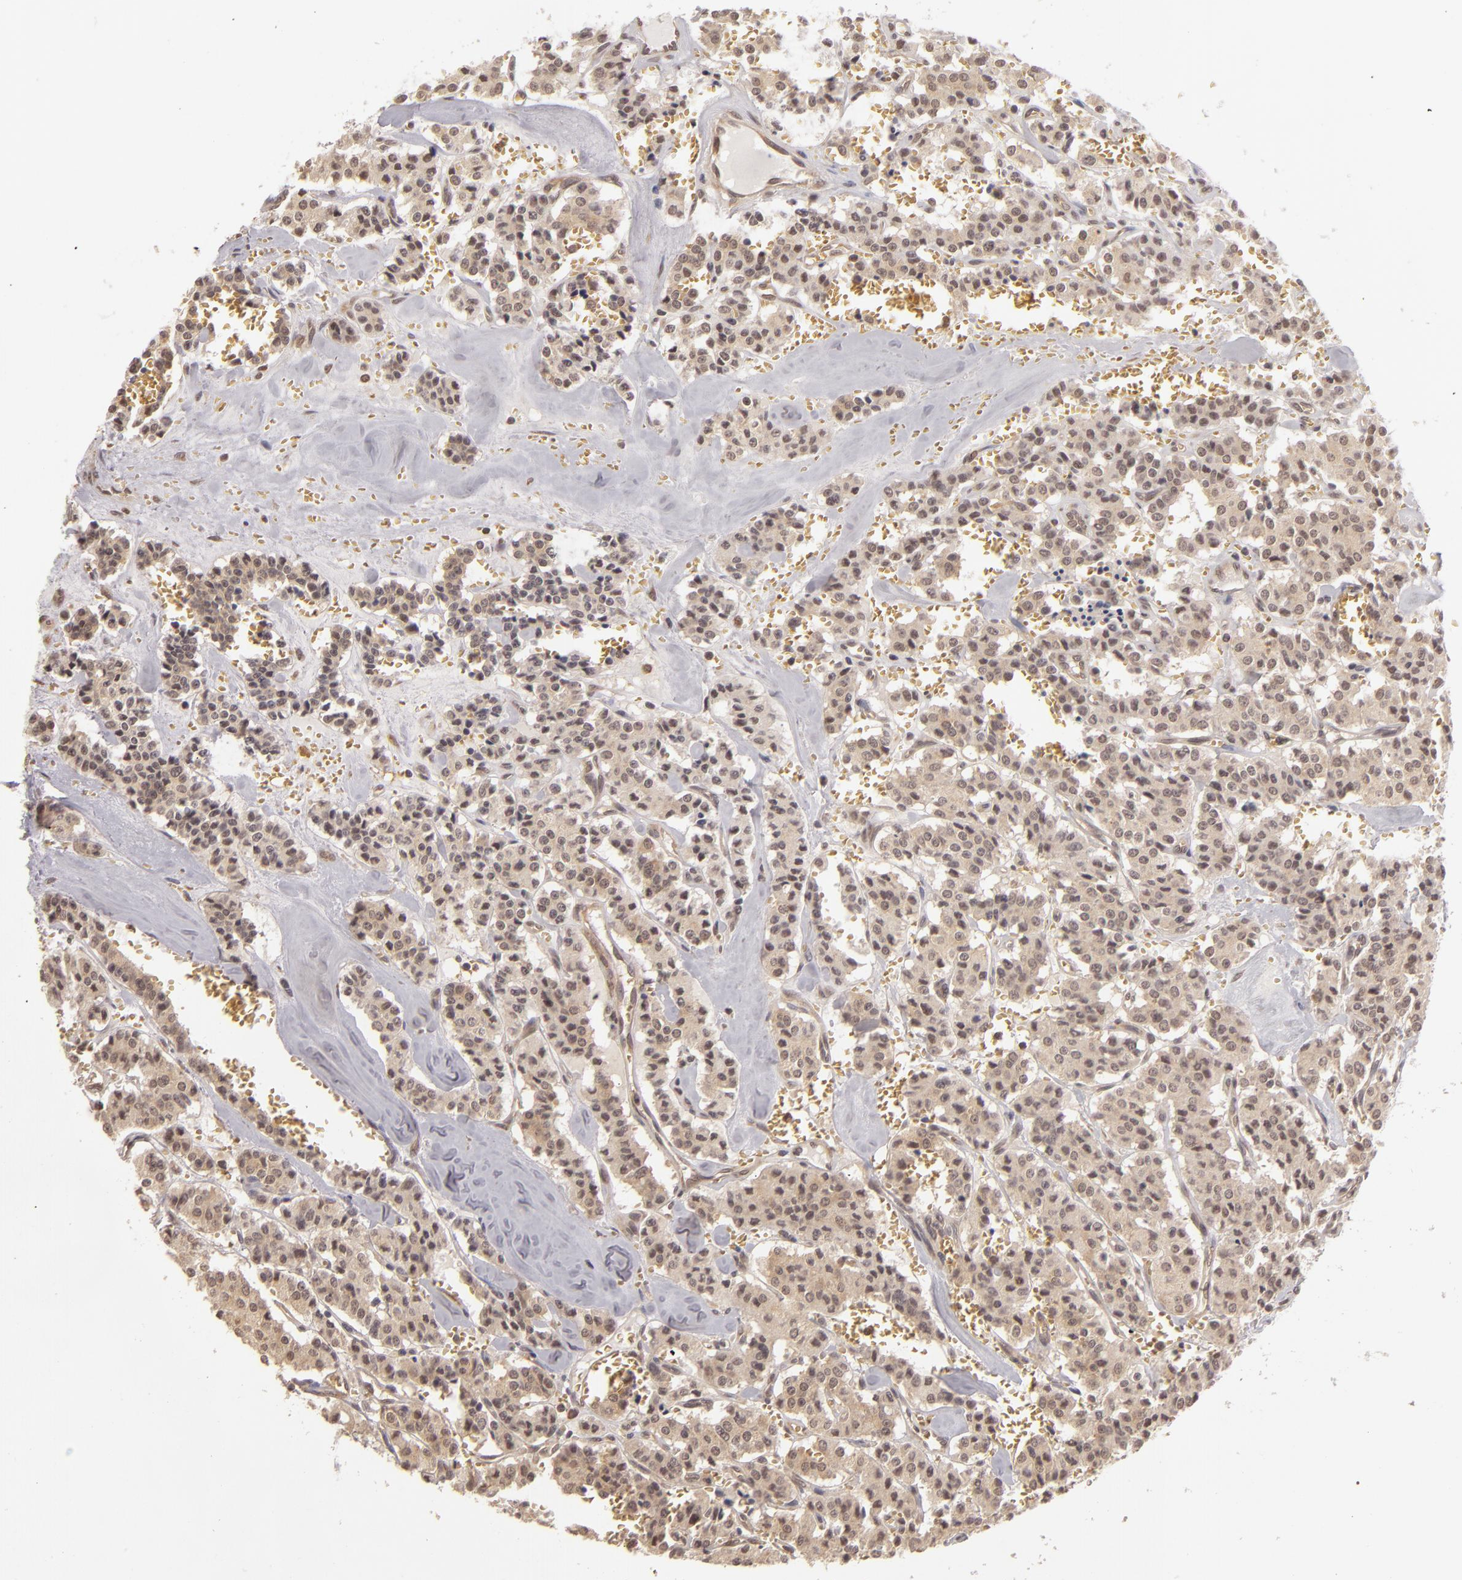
{"staining": {"intensity": "moderate", "quantity": ">75%", "location": "cytoplasmic/membranous,nuclear"}, "tissue": "carcinoid", "cell_type": "Tumor cells", "image_type": "cancer", "snomed": [{"axis": "morphology", "description": "Carcinoid, malignant, NOS"}, {"axis": "topography", "description": "Bronchus"}], "caption": "DAB immunohistochemical staining of human malignant carcinoid demonstrates moderate cytoplasmic/membranous and nuclear protein positivity in about >75% of tumor cells.", "gene": "MAPK3", "patient": {"sex": "male", "age": 55}}